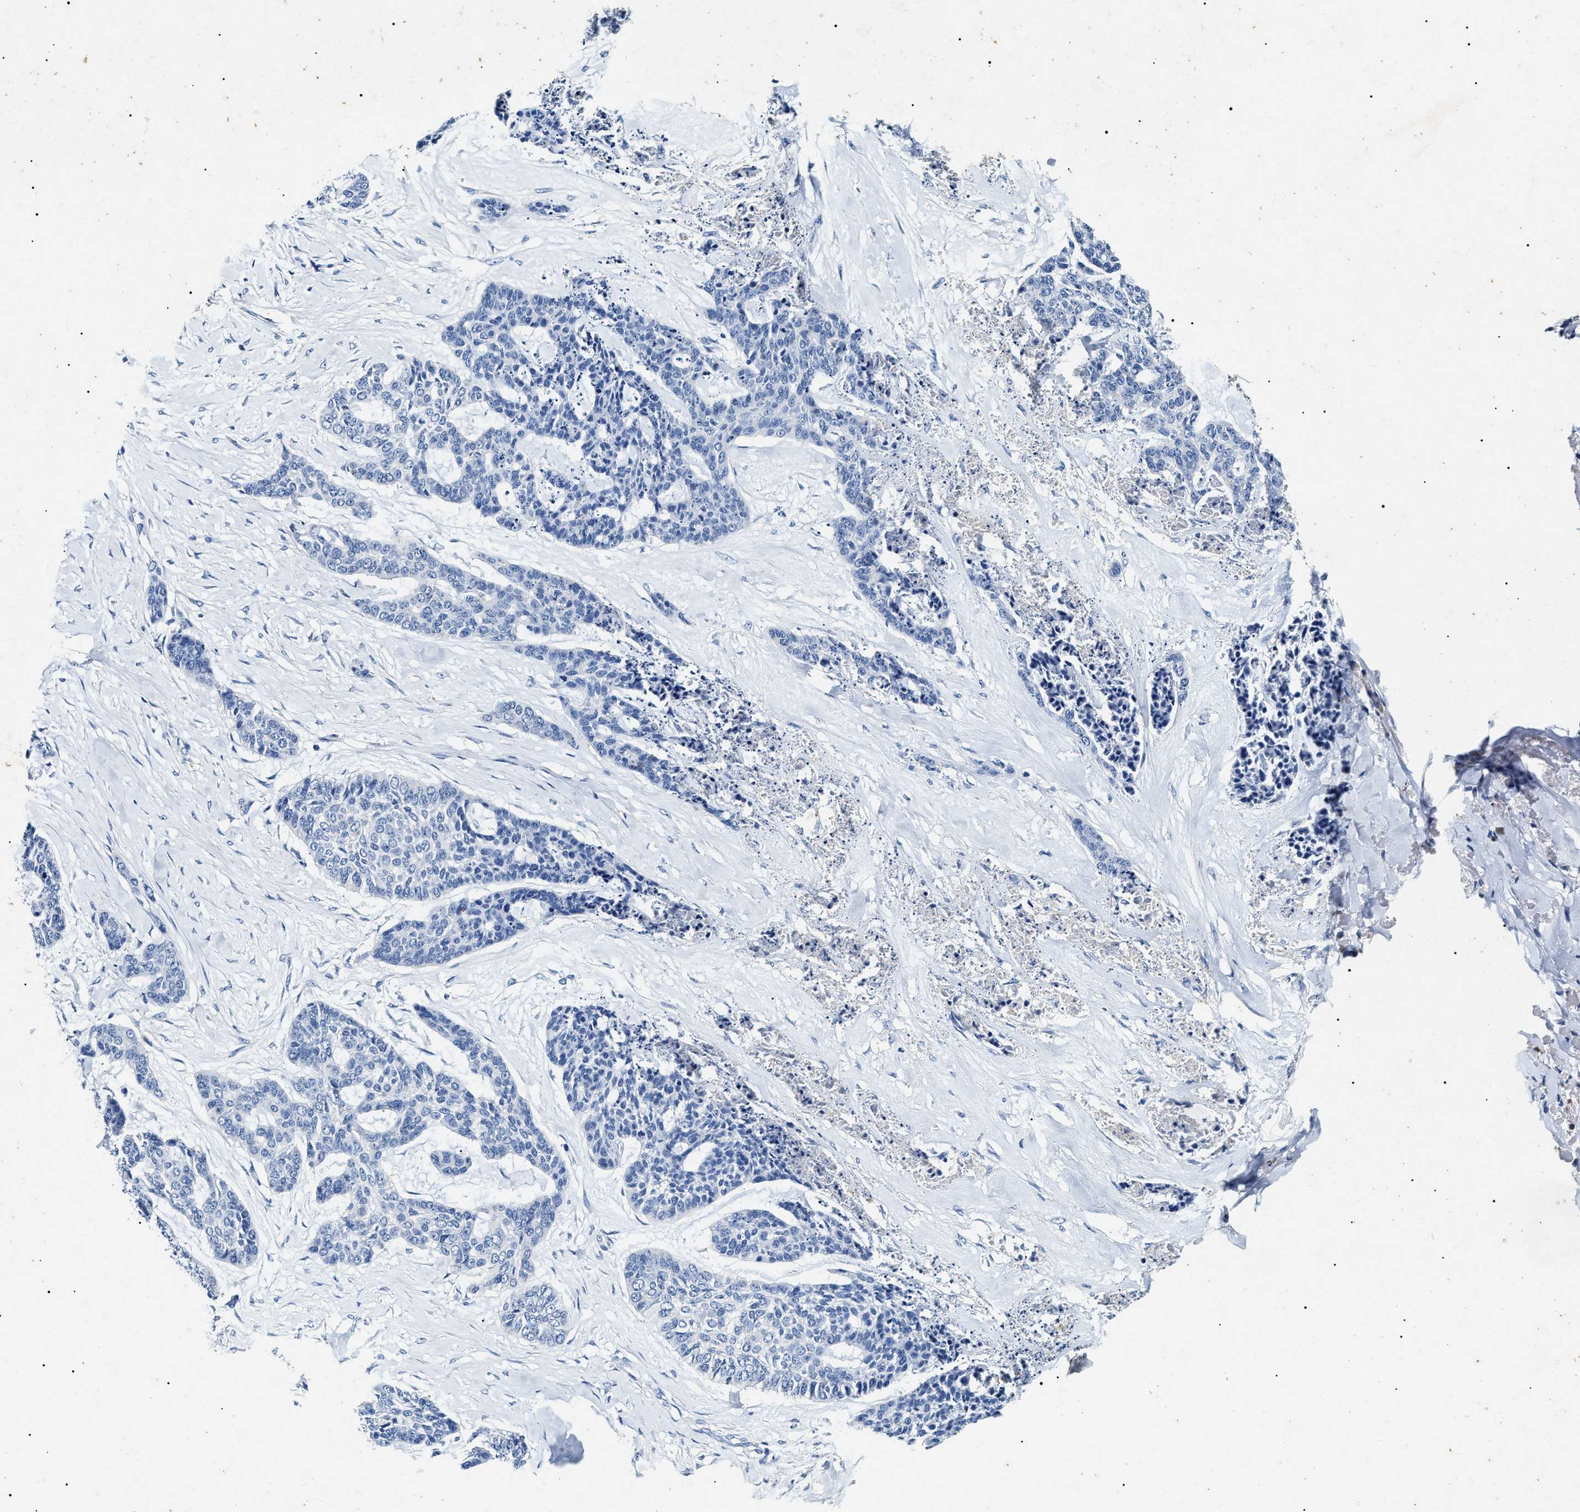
{"staining": {"intensity": "negative", "quantity": "none", "location": "none"}, "tissue": "skin cancer", "cell_type": "Tumor cells", "image_type": "cancer", "snomed": [{"axis": "morphology", "description": "Basal cell carcinoma"}, {"axis": "topography", "description": "Skin"}], "caption": "A histopathology image of skin cancer (basal cell carcinoma) stained for a protein demonstrates no brown staining in tumor cells.", "gene": "LRRC8E", "patient": {"sex": "female", "age": 64}}